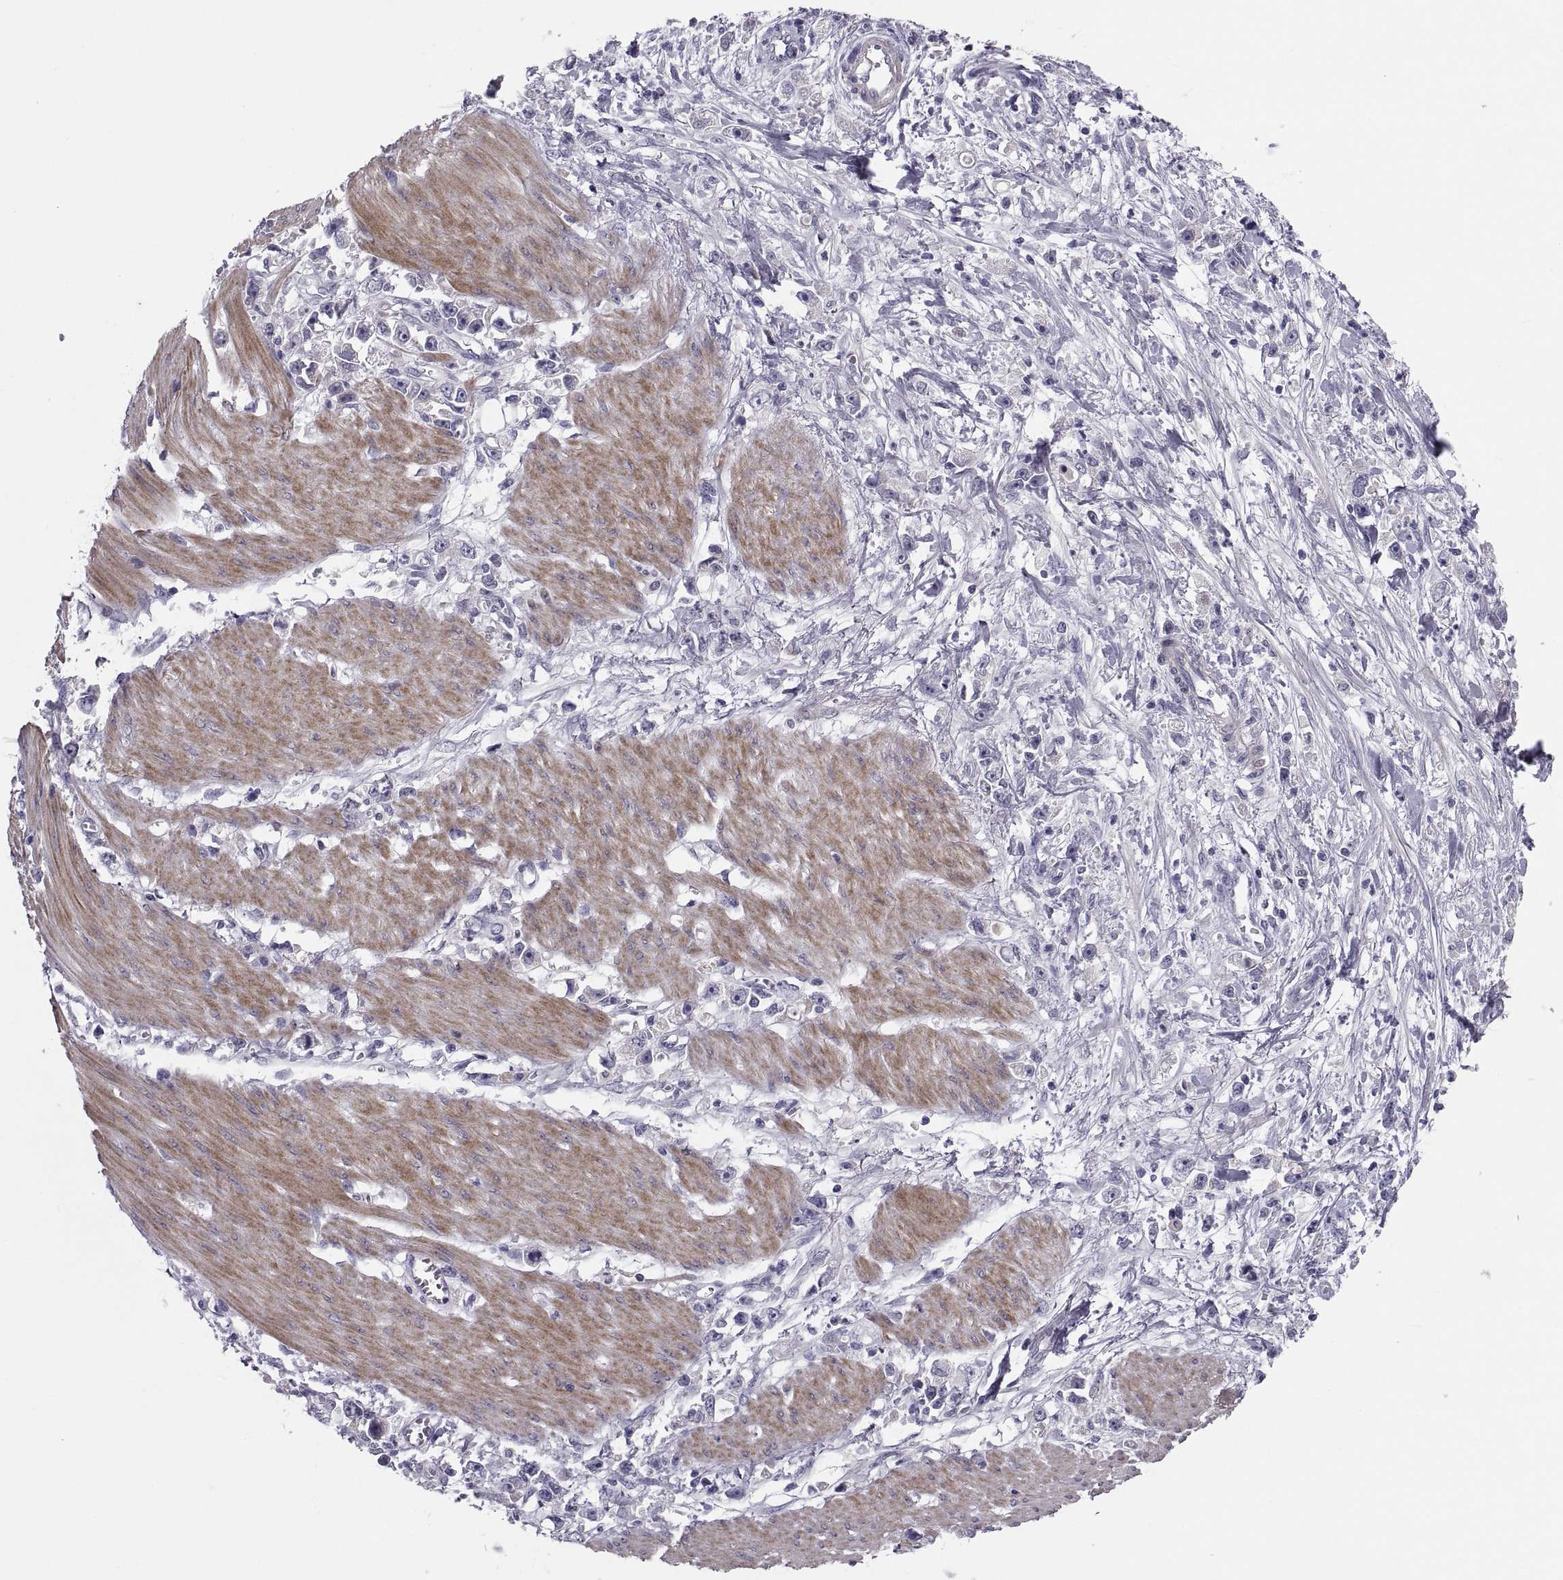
{"staining": {"intensity": "negative", "quantity": "none", "location": "none"}, "tissue": "stomach cancer", "cell_type": "Tumor cells", "image_type": "cancer", "snomed": [{"axis": "morphology", "description": "Adenocarcinoma, NOS"}, {"axis": "topography", "description": "Stomach"}], "caption": "An IHC micrograph of stomach cancer (adenocarcinoma) is shown. There is no staining in tumor cells of stomach cancer (adenocarcinoma).", "gene": "PDZRN4", "patient": {"sex": "female", "age": 59}}